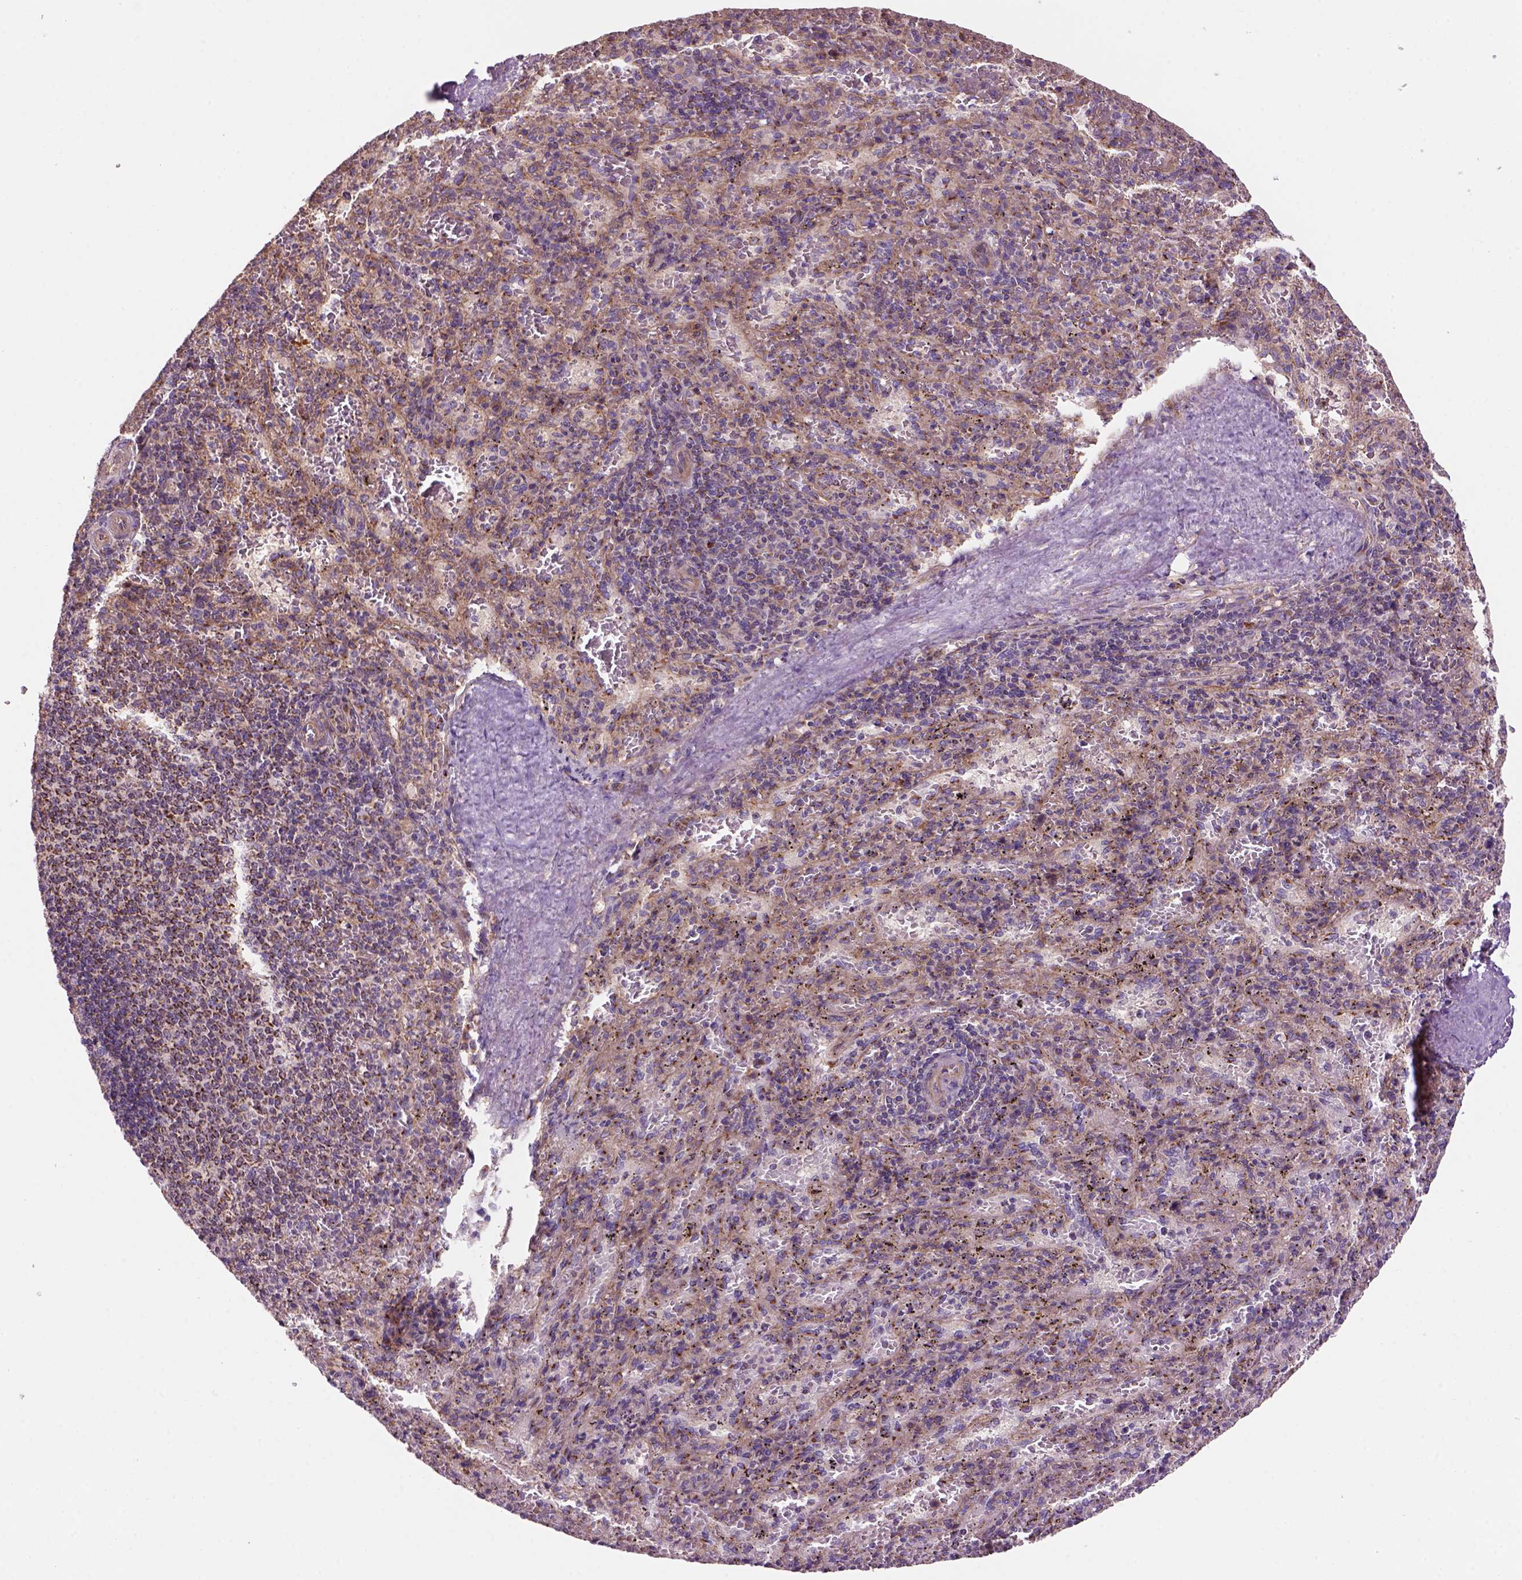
{"staining": {"intensity": "moderate", "quantity": "25%-75%", "location": "cytoplasmic/membranous"}, "tissue": "spleen", "cell_type": "Cells in red pulp", "image_type": "normal", "snomed": [{"axis": "morphology", "description": "Normal tissue, NOS"}, {"axis": "topography", "description": "Spleen"}], "caption": "This is an image of immunohistochemistry (IHC) staining of unremarkable spleen, which shows moderate staining in the cytoplasmic/membranous of cells in red pulp.", "gene": "WARS2", "patient": {"sex": "male", "age": 57}}